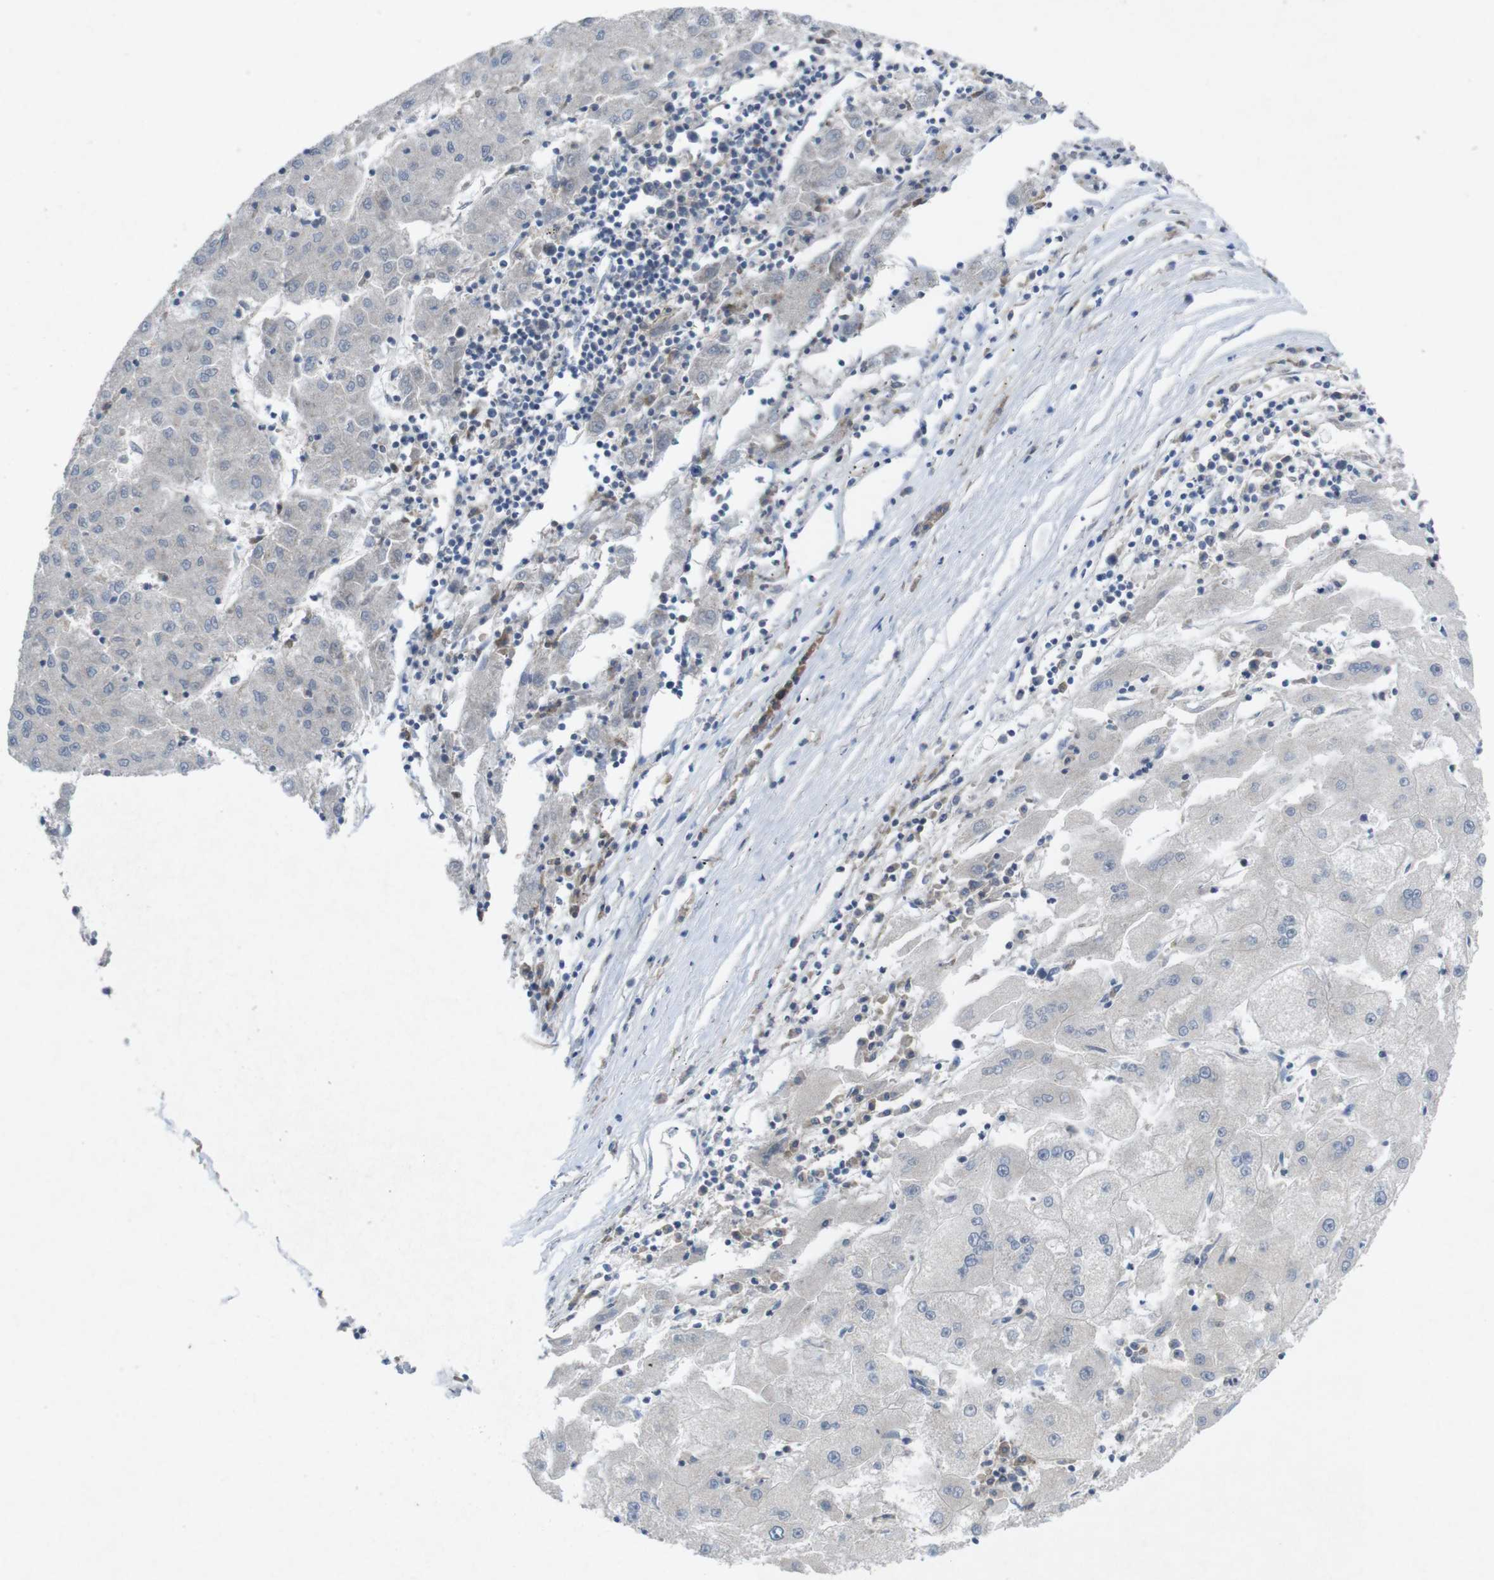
{"staining": {"intensity": "negative", "quantity": "none", "location": "none"}, "tissue": "liver cancer", "cell_type": "Tumor cells", "image_type": "cancer", "snomed": [{"axis": "morphology", "description": "Carcinoma, Hepatocellular, NOS"}, {"axis": "topography", "description": "Liver"}], "caption": "This is an immunohistochemistry (IHC) micrograph of human liver cancer (hepatocellular carcinoma). There is no positivity in tumor cells.", "gene": "SLAMF7", "patient": {"sex": "male", "age": 72}}